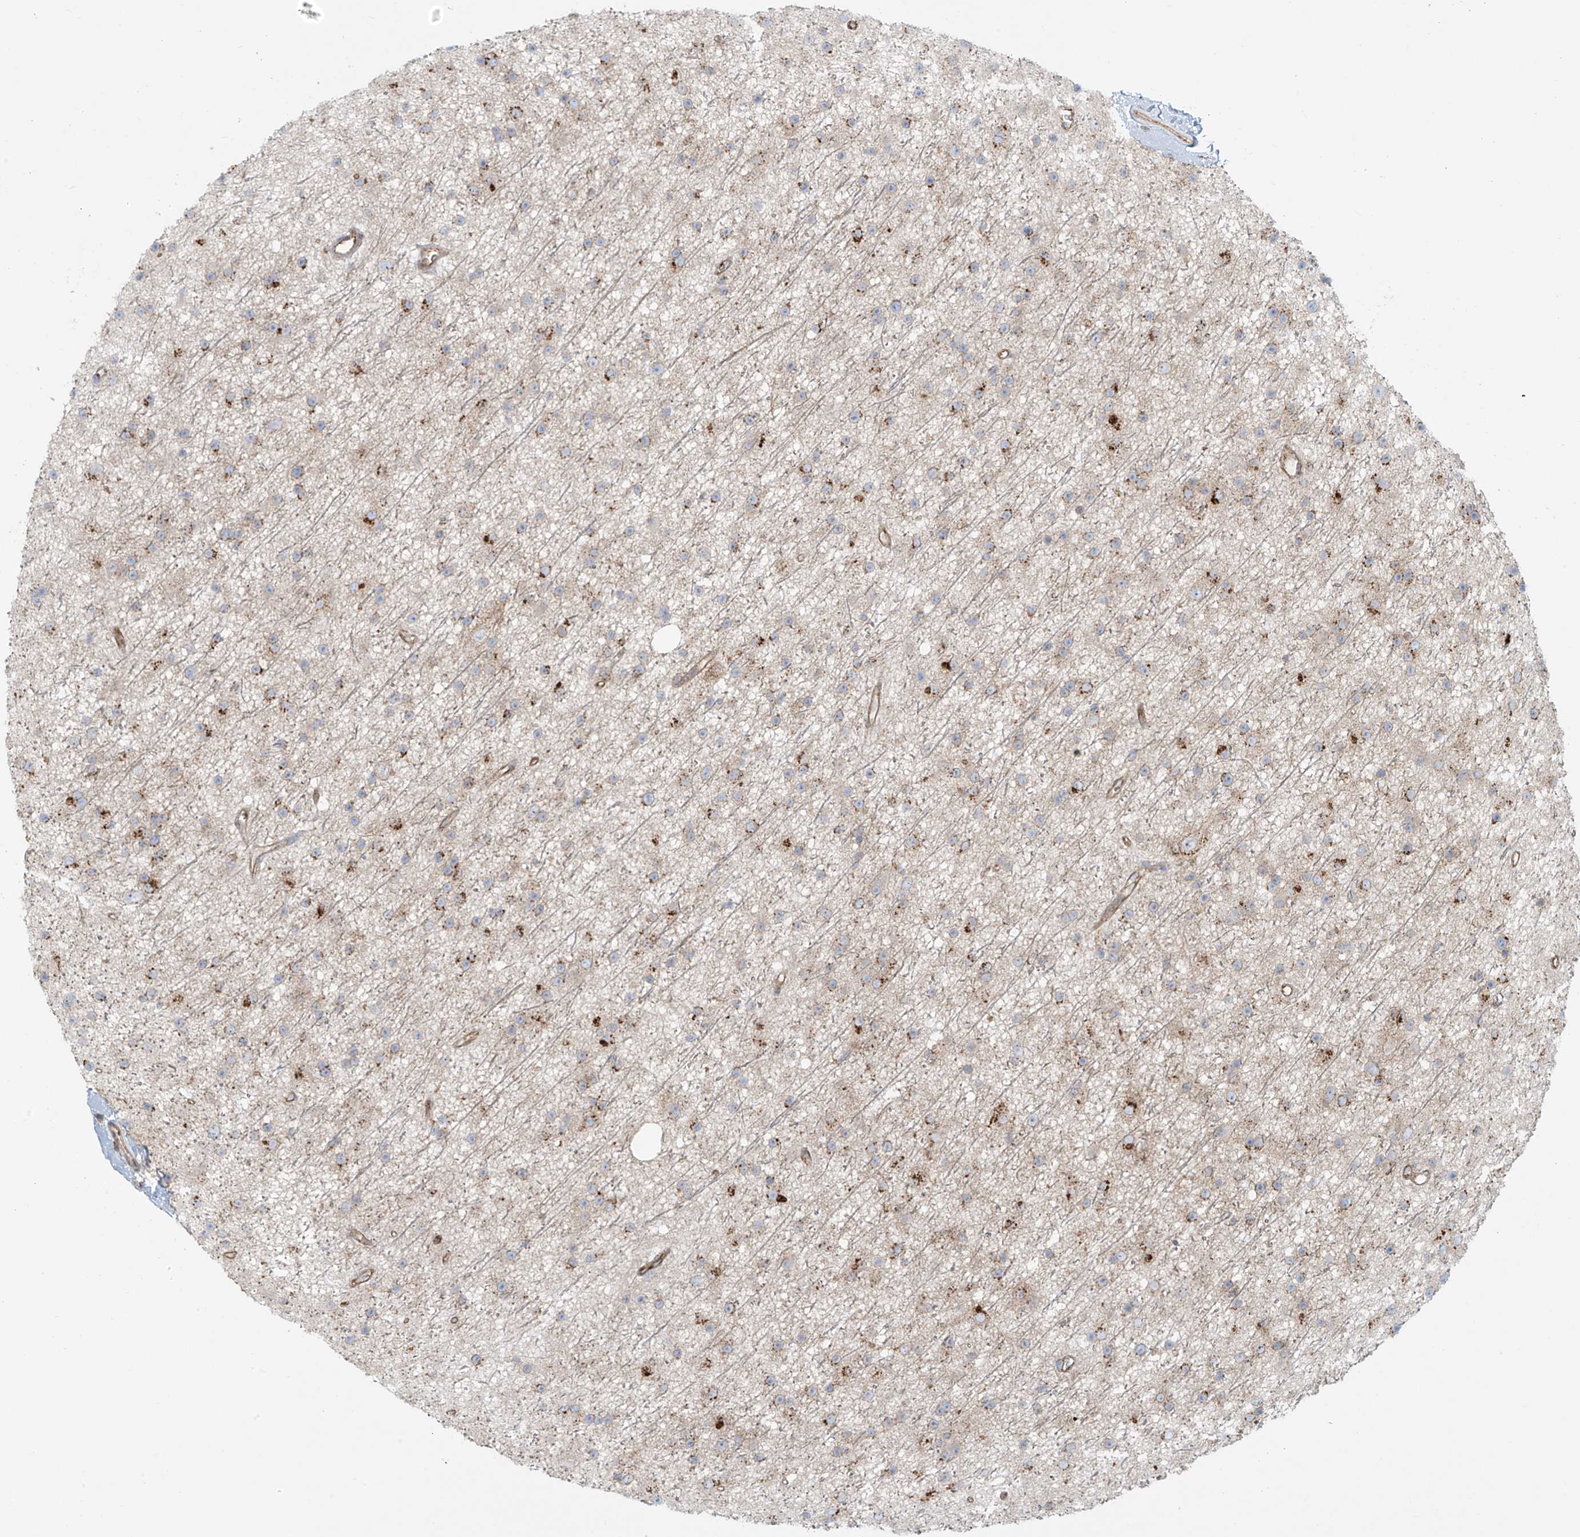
{"staining": {"intensity": "moderate", "quantity": "25%-75%", "location": "cytoplasmic/membranous"}, "tissue": "glioma", "cell_type": "Tumor cells", "image_type": "cancer", "snomed": [{"axis": "morphology", "description": "Glioma, malignant, Low grade"}, {"axis": "topography", "description": "Cerebral cortex"}], "caption": "Tumor cells display medium levels of moderate cytoplasmic/membranous staining in approximately 25%-75% of cells in human glioma.", "gene": "LZTS3", "patient": {"sex": "female", "age": 39}}